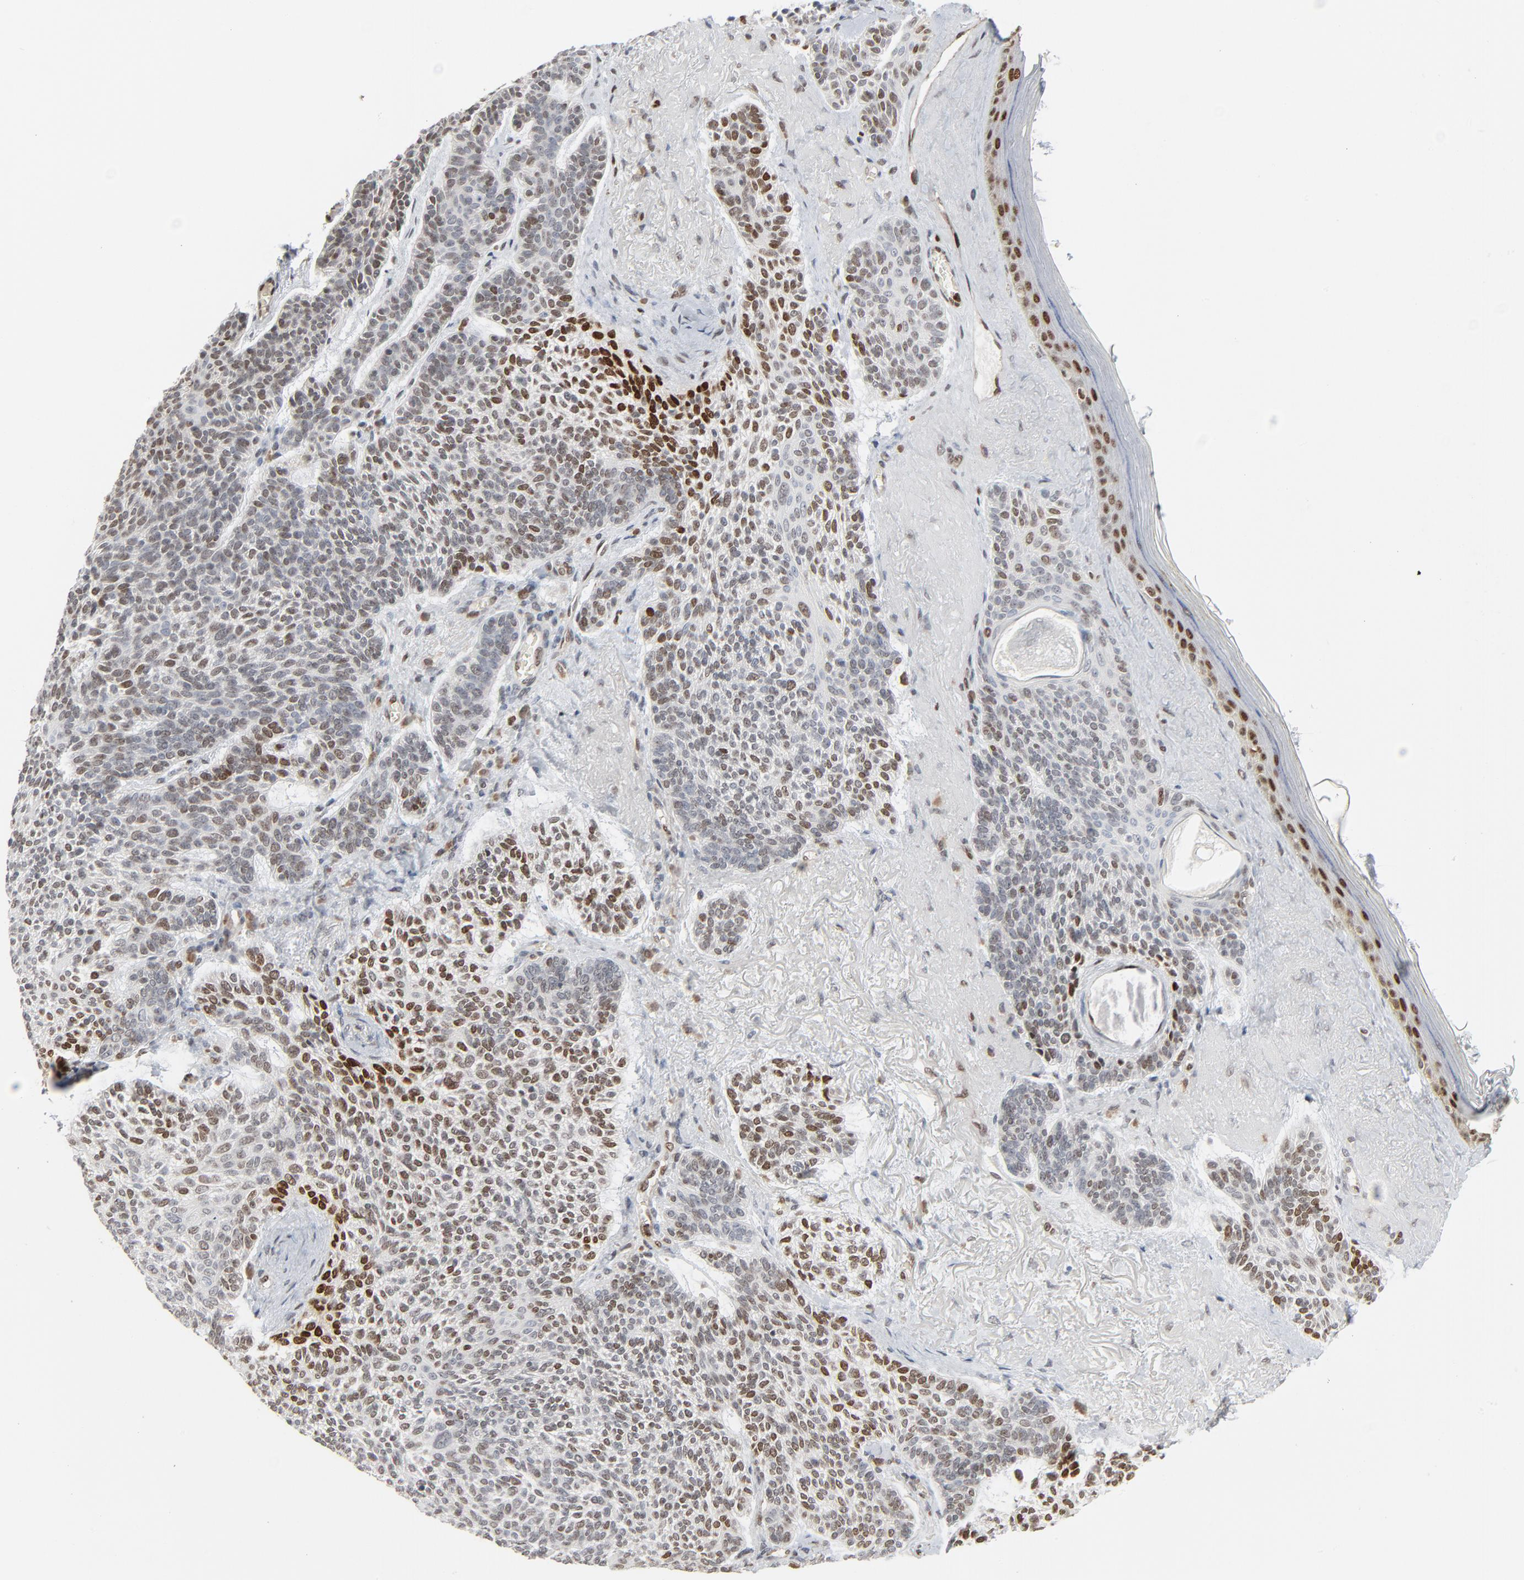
{"staining": {"intensity": "strong", "quantity": ">75%", "location": "nuclear"}, "tissue": "skin cancer", "cell_type": "Tumor cells", "image_type": "cancer", "snomed": [{"axis": "morphology", "description": "Normal tissue, NOS"}, {"axis": "morphology", "description": "Basal cell carcinoma"}, {"axis": "topography", "description": "Skin"}], "caption": "IHC (DAB) staining of human skin basal cell carcinoma reveals strong nuclear protein expression in about >75% of tumor cells.", "gene": "CUX1", "patient": {"sex": "female", "age": 70}}